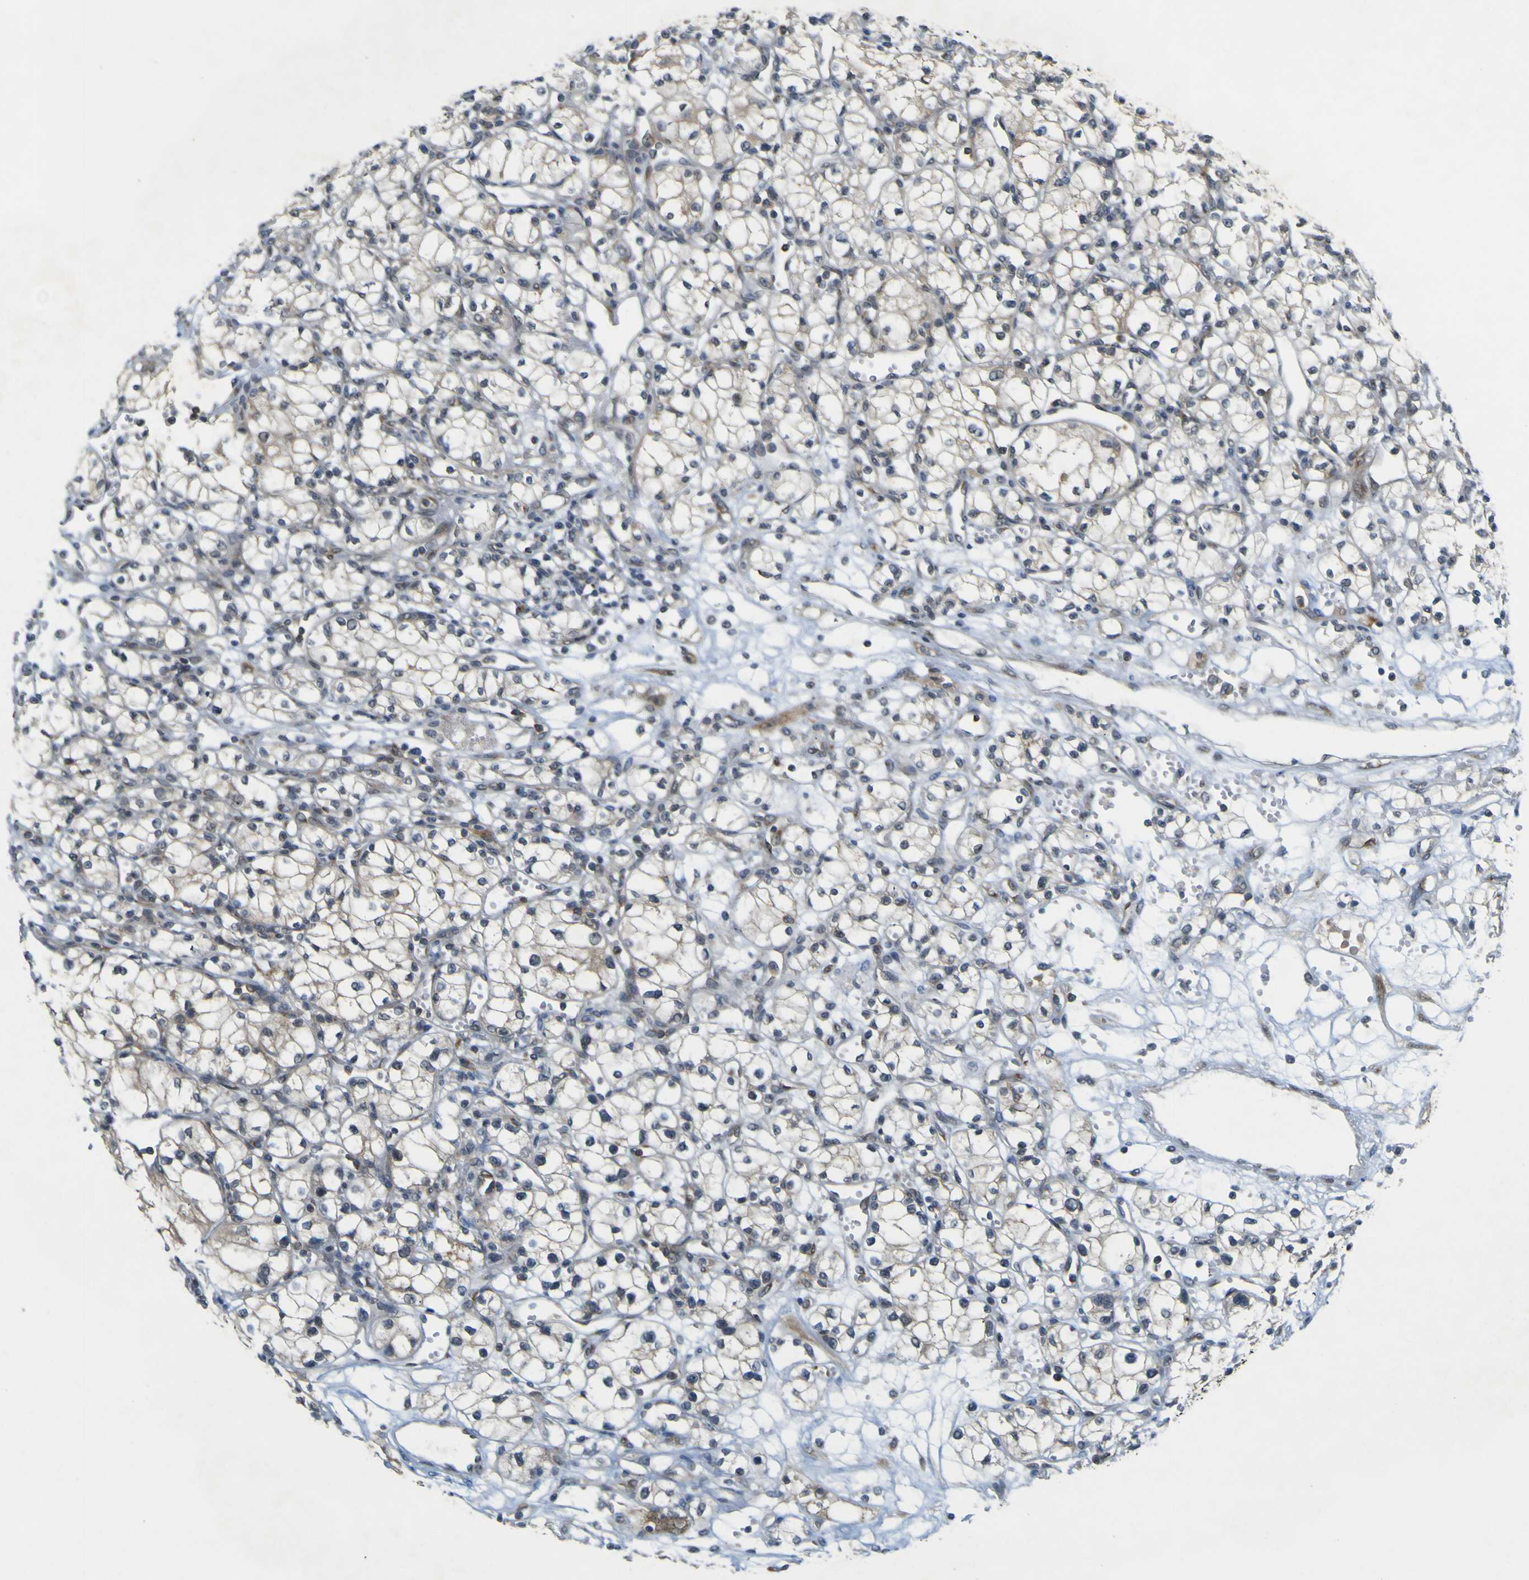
{"staining": {"intensity": "negative", "quantity": "none", "location": "none"}, "tissue": "renal cancer", "cell_type": "Tumor cells", "image_type": "cancer", "snomed": [{"axis": "morphology", "description": "Normal tissue, NOS"}, {"axis": "morphology", "description": "Adenocarcinoma, NOS"}, {"axis": "topography", "description": "Kidney"}], "caption": "Tumor cells show no significant expression in renal adenocarcinoma.", "gene": "IGF2R", "patient": {"sex": "male", "age": 59}}